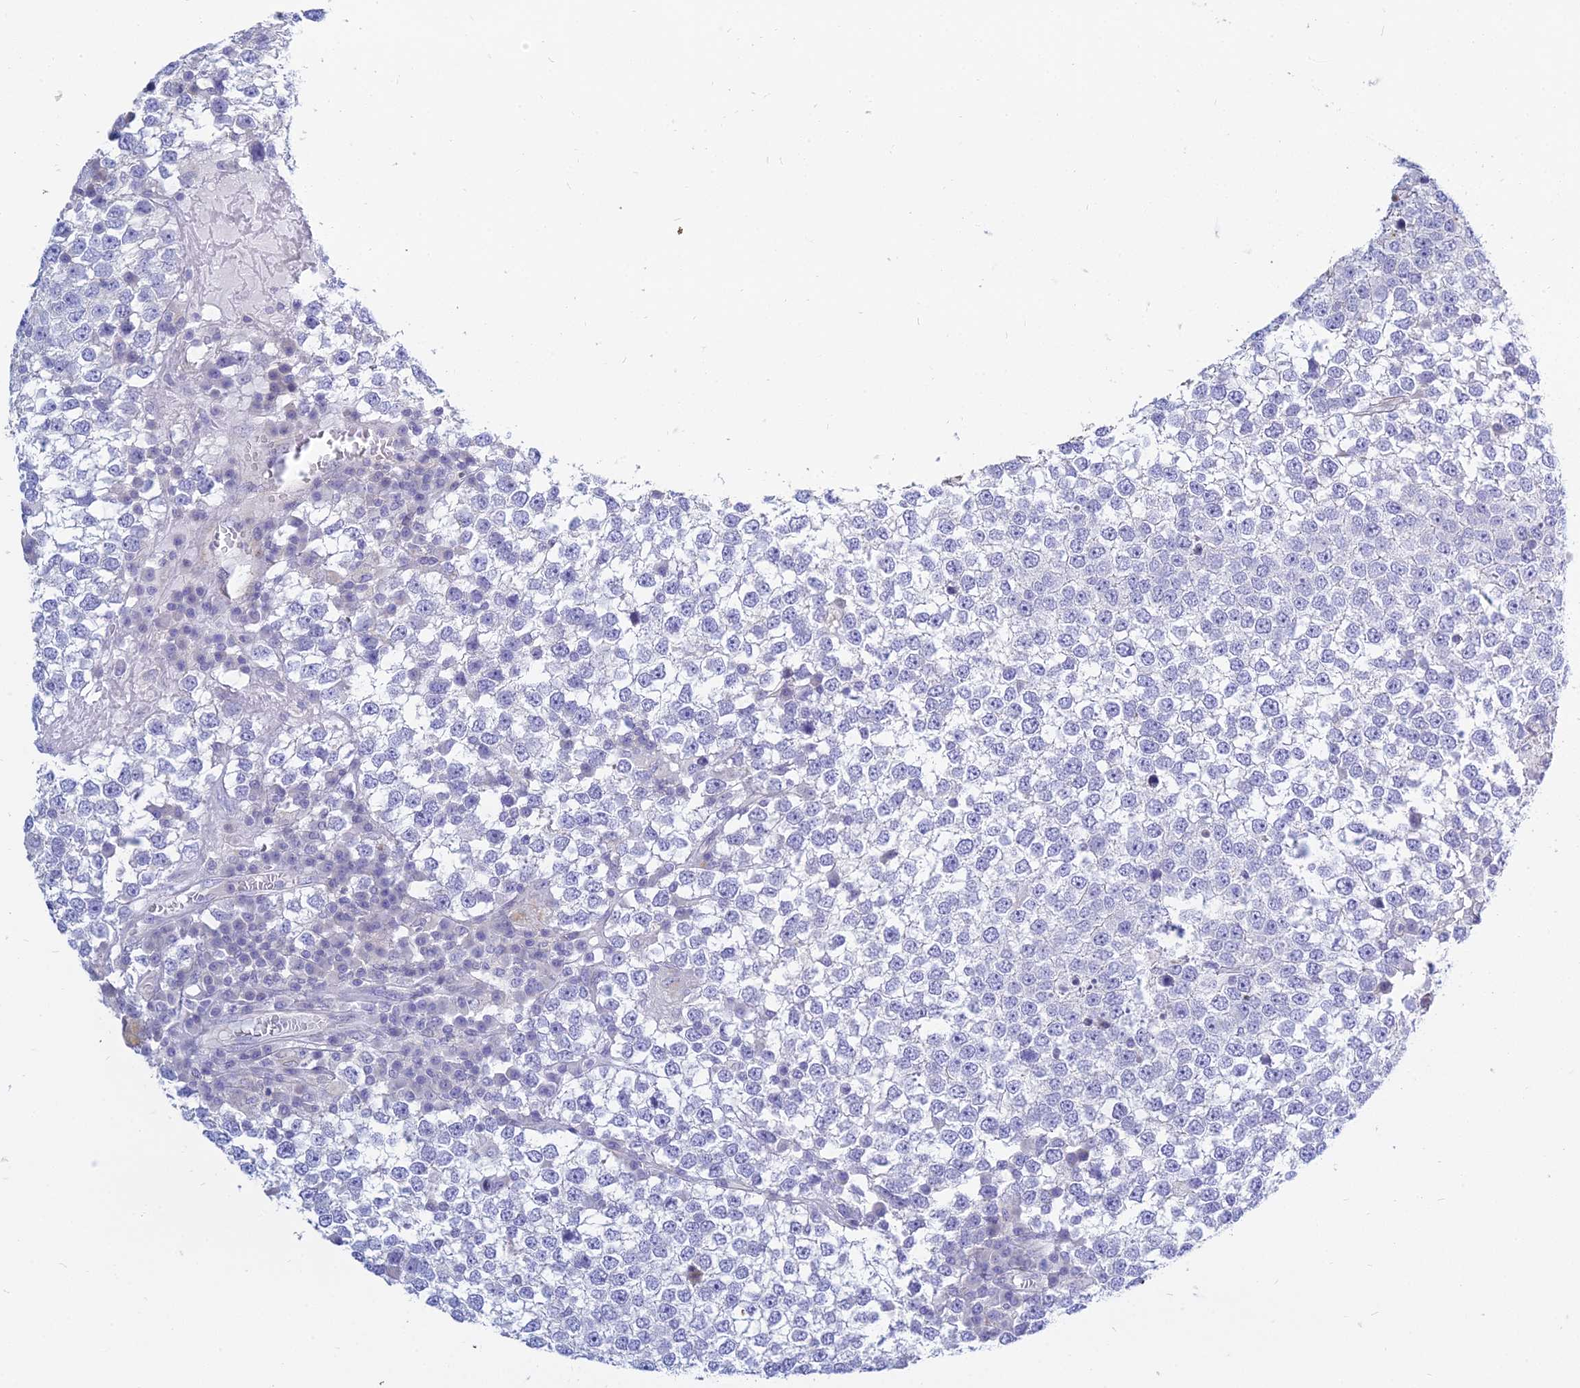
{"staining": {"intensity": "negative", "quantity": "none", "location": "none"}, "tissue": "testis cancer", "cell_type": "Tumor cells", "image_type": "cancer", "snomed": [{"axis": "morphology", "description": "Seminoma, NOS"}, {"axis": "topography", "description": "Testis"}], "caption": "High power microscopy micrograph of an immunohistochemistry (IHC) photomicrograph of seminoma (testis), revealing no significant expression in tumor cells.", "gene": "SMIM24", "patient": {"sex": "male", "age": 65}}